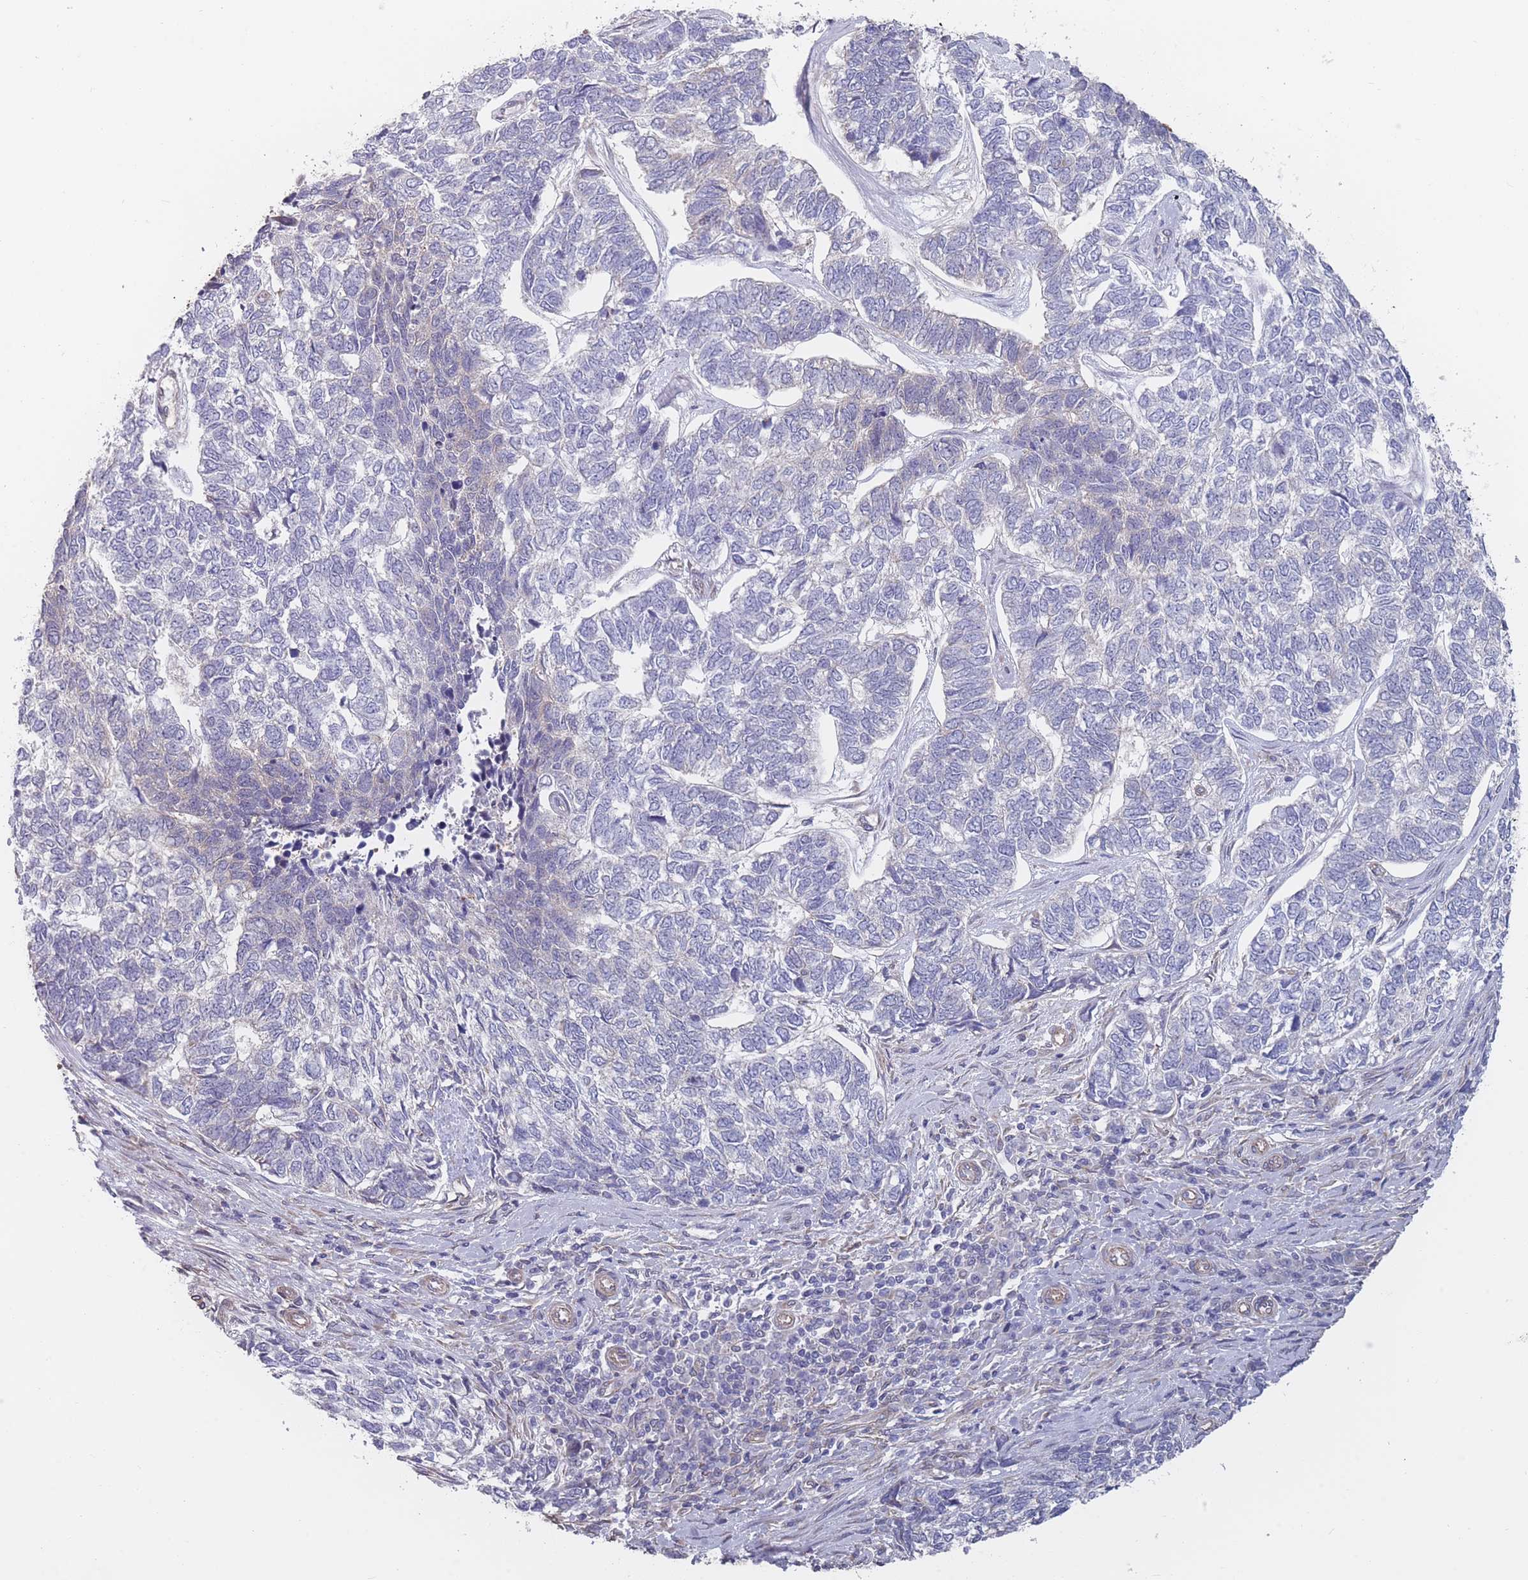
{"staining": {"intensity": "negative", "quantity": "none", "location": "none"}, "tissue": "skin cancer", "cell_type": "Tumor cells", "image_type": "cancer", "snomed": [{"axis": "morphology", "description": "Basal cell carcinoma"}, {"axis": "topography", "description": "Skin"}], "caption": "A high-resolution micrograph shows IHC staining of skin cancer (basal cell carcinoma), which shows no significant expression in tumor cells.", "gene": "SLC1A6", "patient": {"sex": "female", "age": 65}}